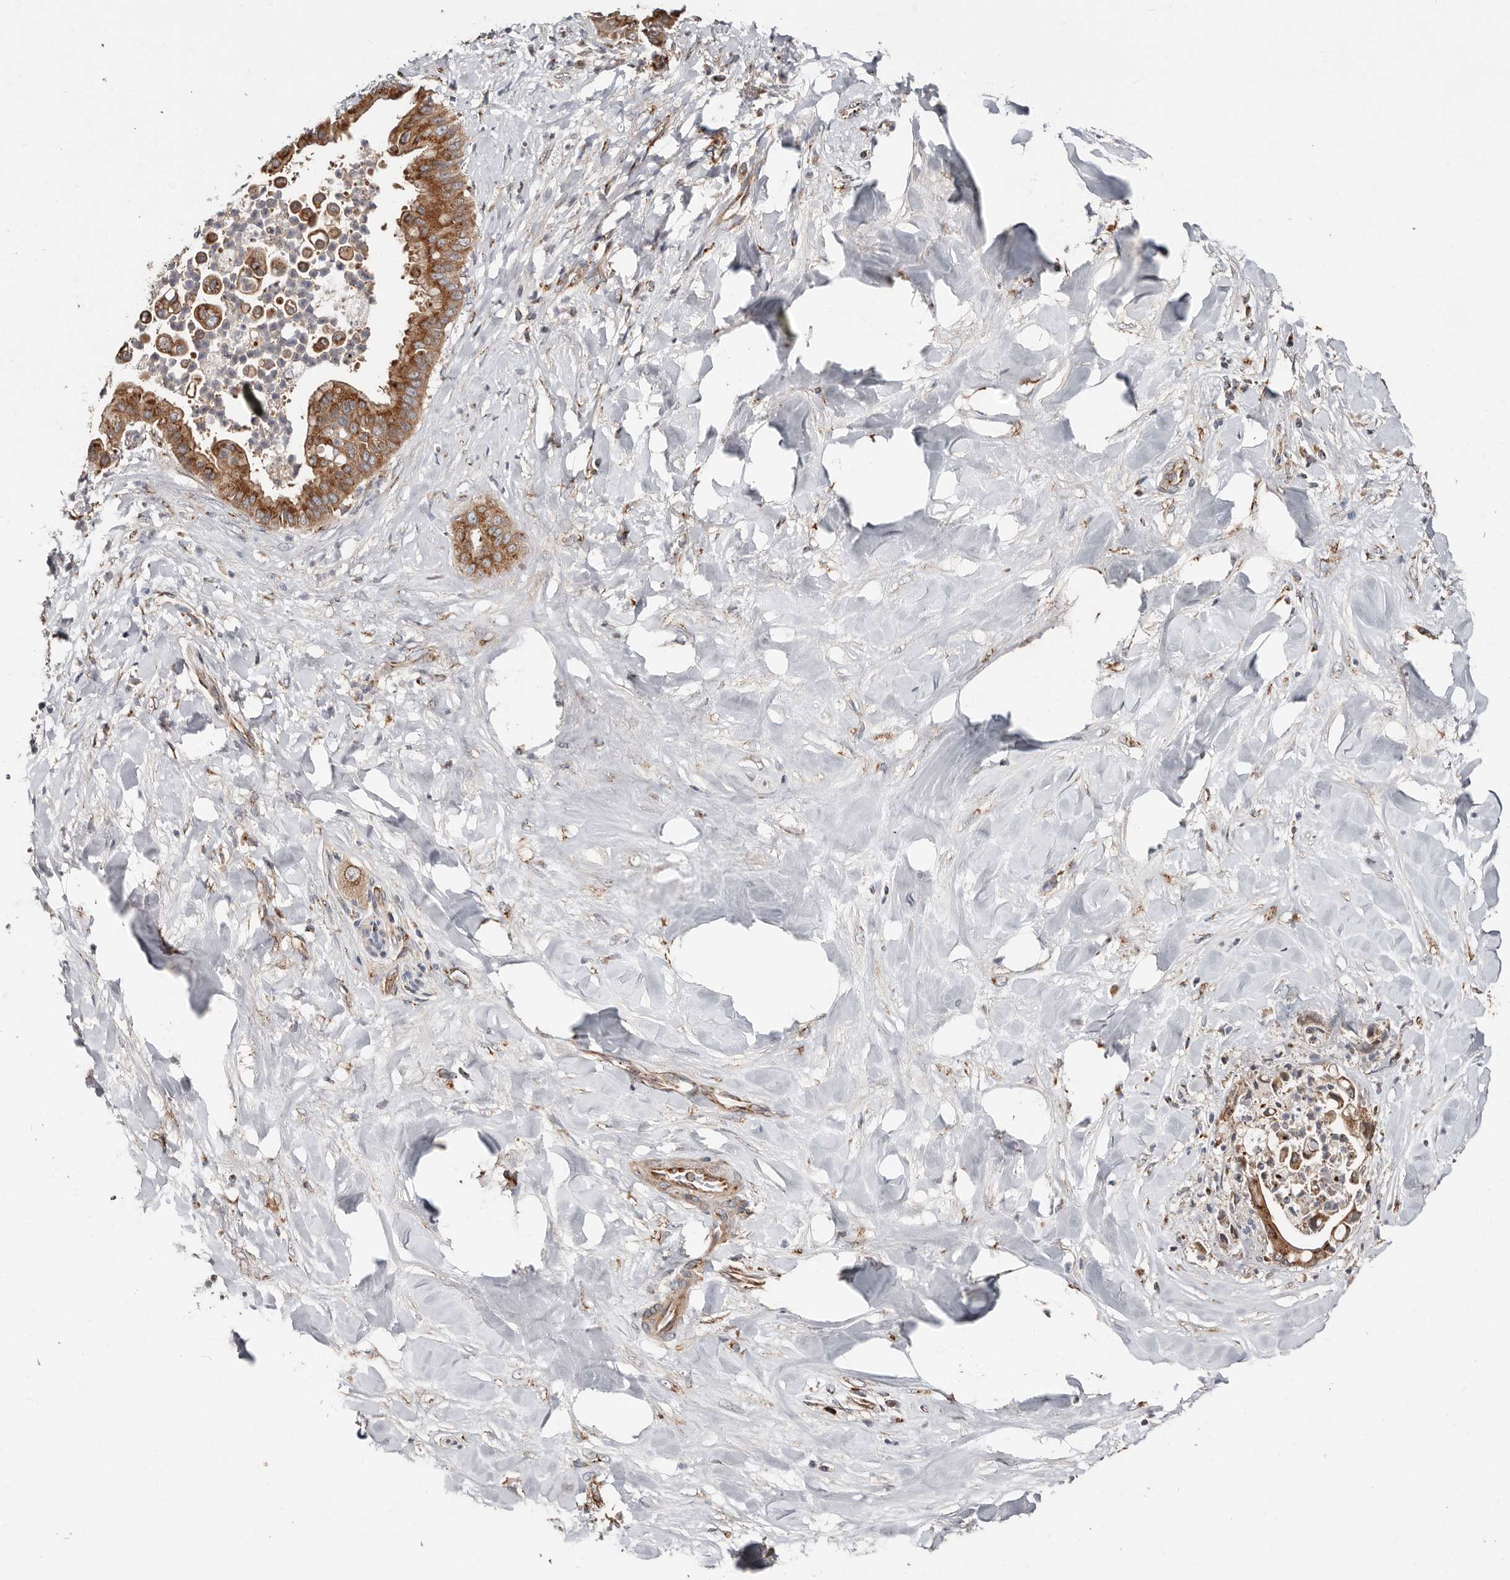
{"staining": {"intensity": "moderate", "quantity": ">75%", "location": "cytoplasmic/membranous"}, "tissue": "liver cancer", "cell_type": "Tumor cells", "image_type": "cancer", "snomed": [{"axis": "morphology", "description": "Cholangiocarcinoma"}, {"axis": "topography", "description": "Liver"}], "caption": "Brown immunohistochemical staining in liver cholangiocarcinoma shows moderate cytoplasmic/membranous expression in about >75% of tumor cells.", "gene": "COG1", "patient": {"sex": "female", "age": 54}}